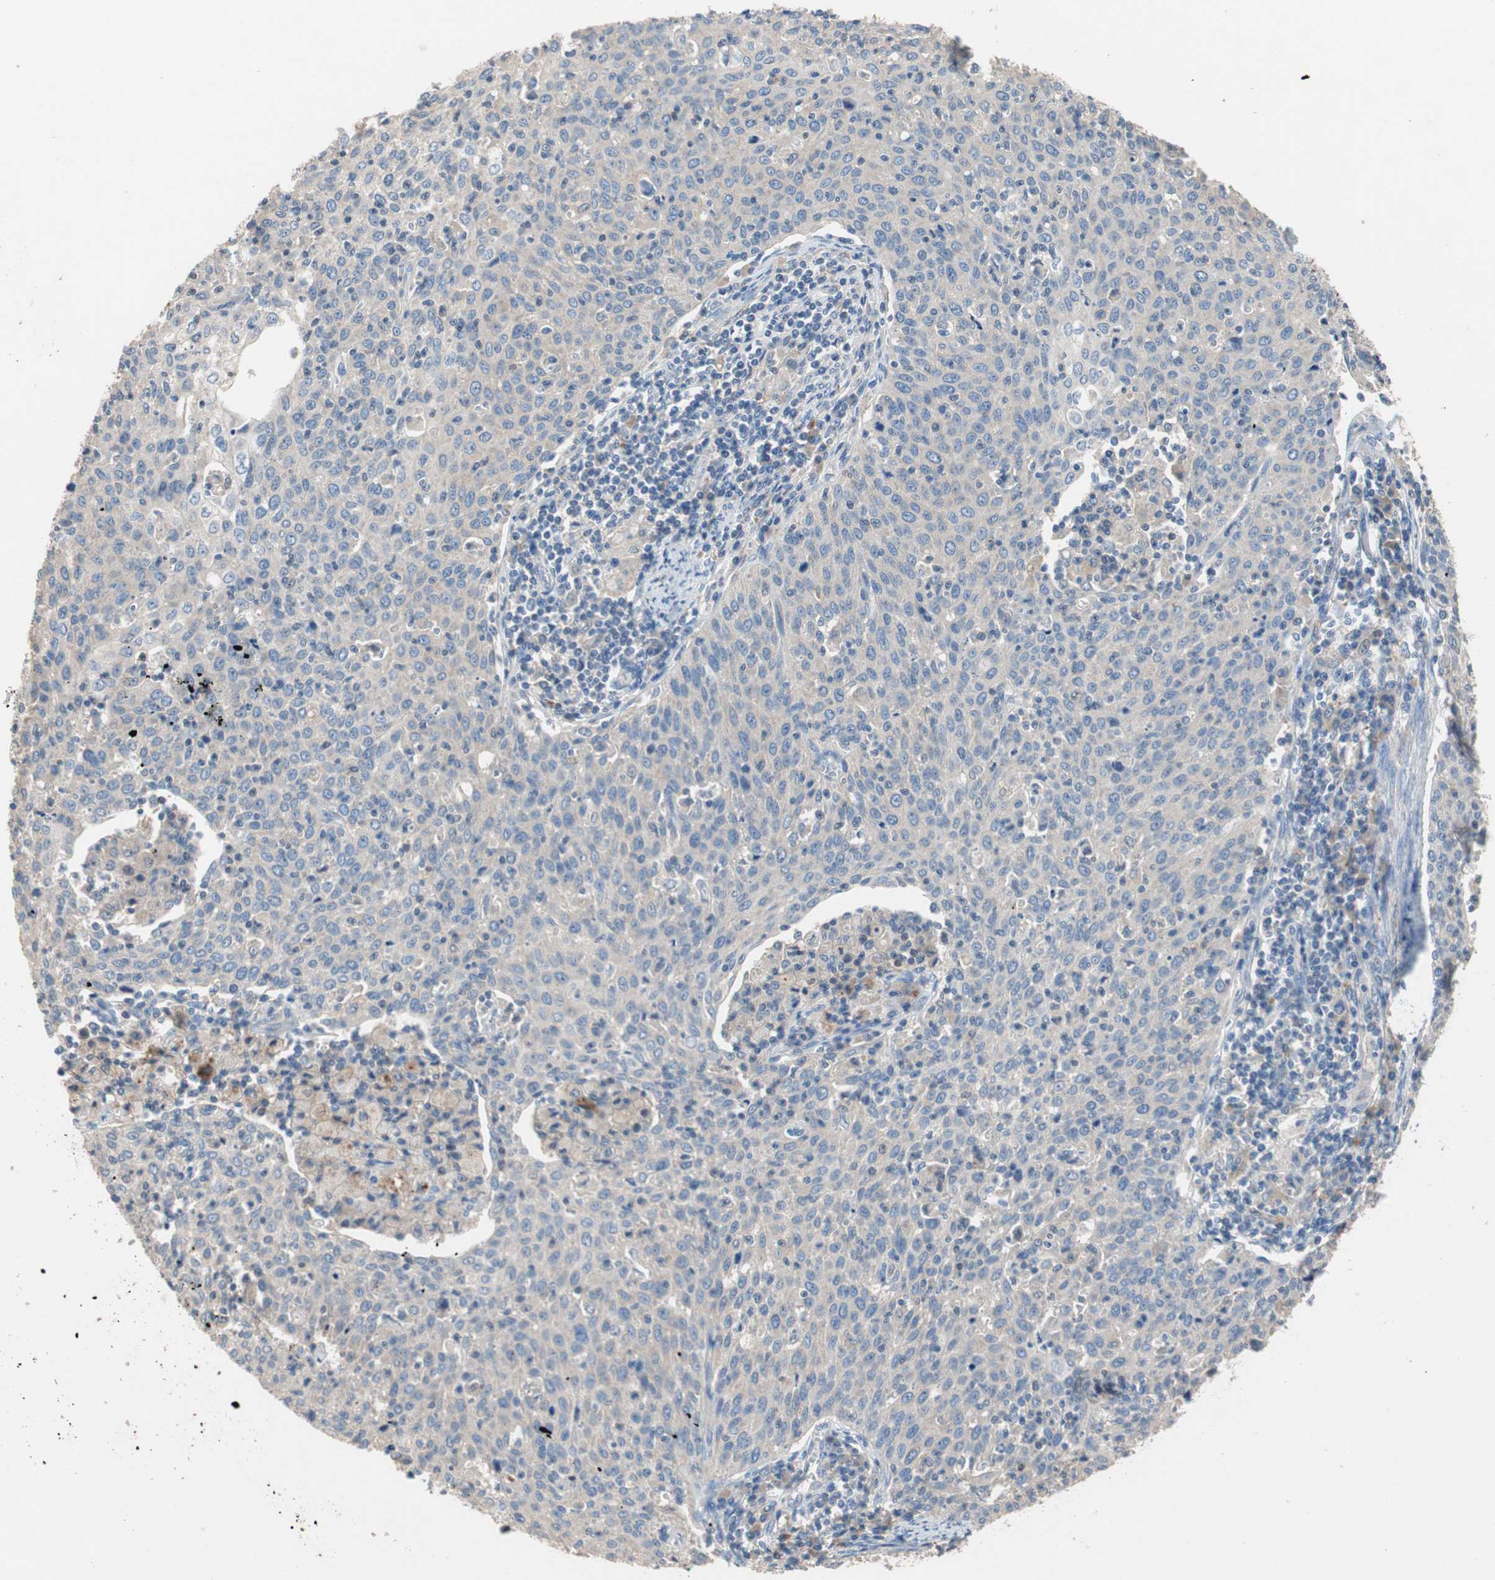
{"staining": {"intensity": "negative", "quantity": "none", "location": "none"}, "tissue": "cervical cancer", "cell_type": "Tumor cells", "image_type": "cancer", "snomed": [{"axis": "morphology", "description": "Squamous cell carcinoma, NOS"}, {"axis": "topography", "description": "Cervix"}], "caption": "Micrograph shows no significant protein expression in tumor cells of cervical squamous cell carcinoma.", "gene": "ADAP1", "patient": {"sex": "female", "age": 38}}